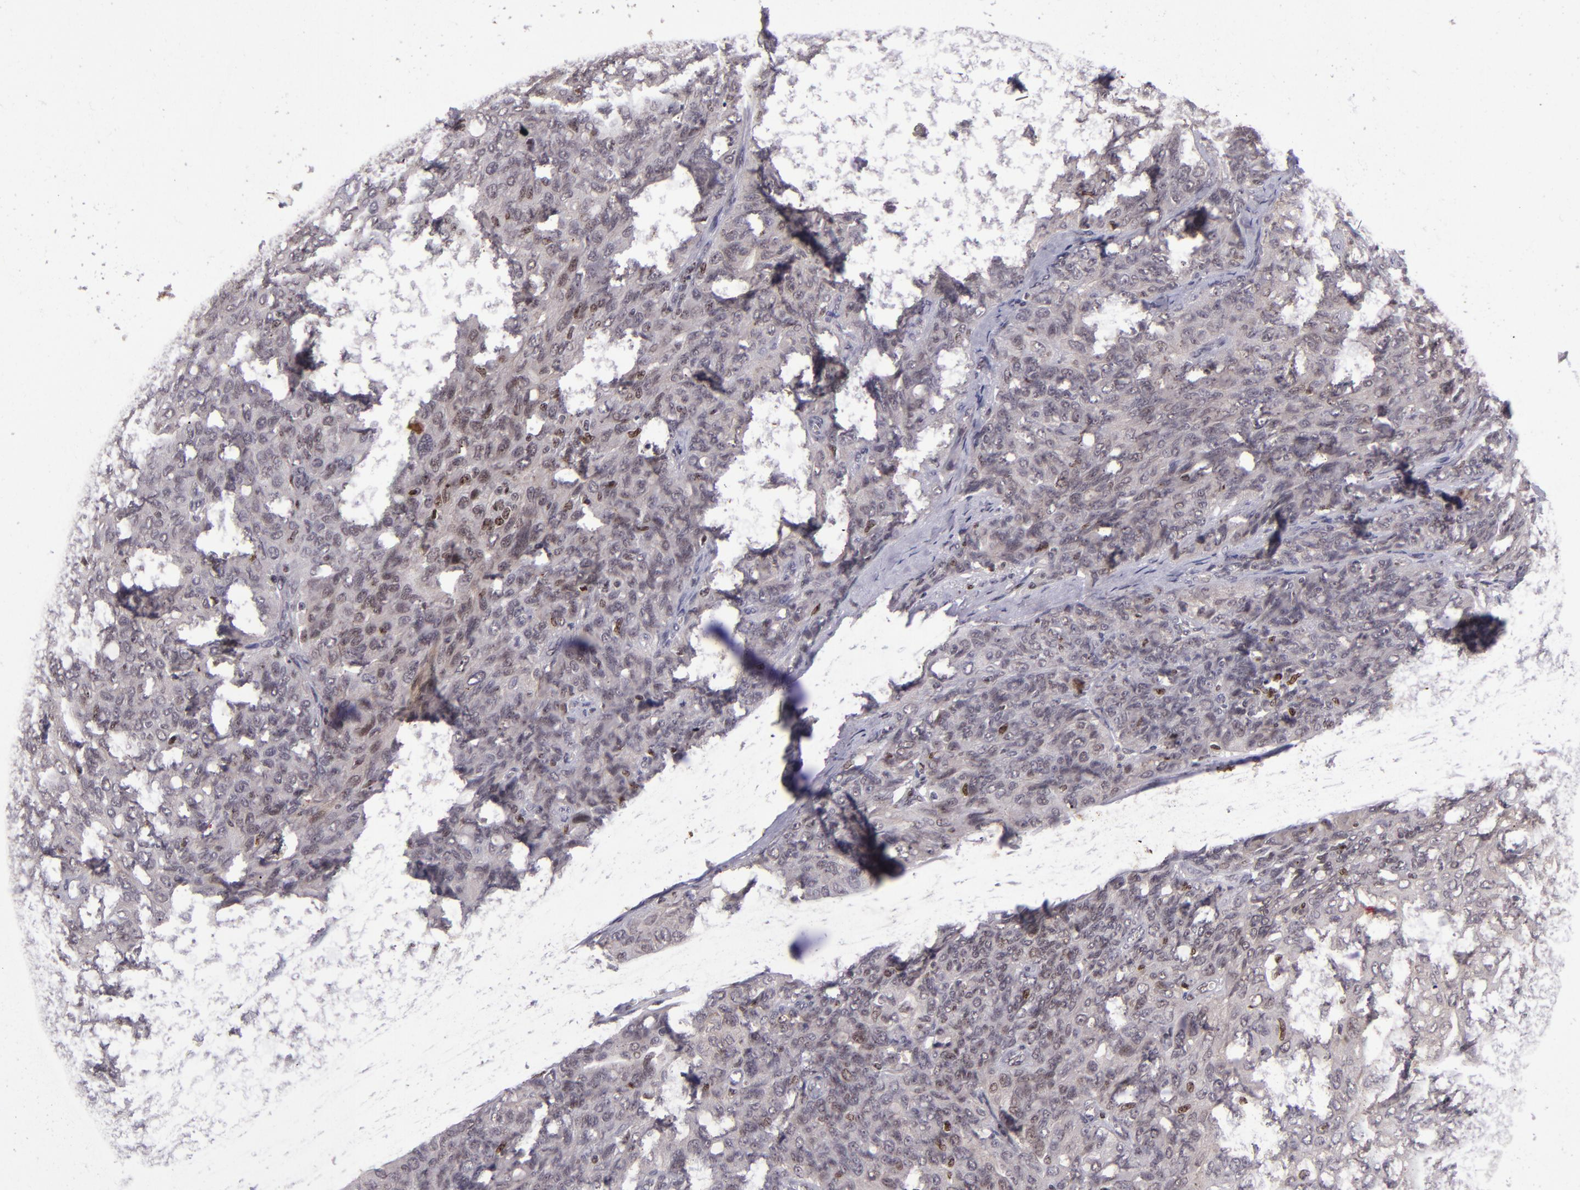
{"staining": {"intensity": "moderate", "quantity": "<25%", "location": "nuclear"}, "tissue": "ovarian cancer", "cell_type": "Tumor cells", "image_type": "cancer", "snomed": [{"axis": "morphology", "description": "Carcinoma, endometroid"}, {"axis": "topography", "description": "Ovary"}], "caption": "Immunohistochemical staining of human endometroid carcinoma (ovarian) shows low levels of moderate nuclear expression in about <25% of tumor cells.", "gene": "PCNX4", "patient": {"sex": "female", "age": 60}}